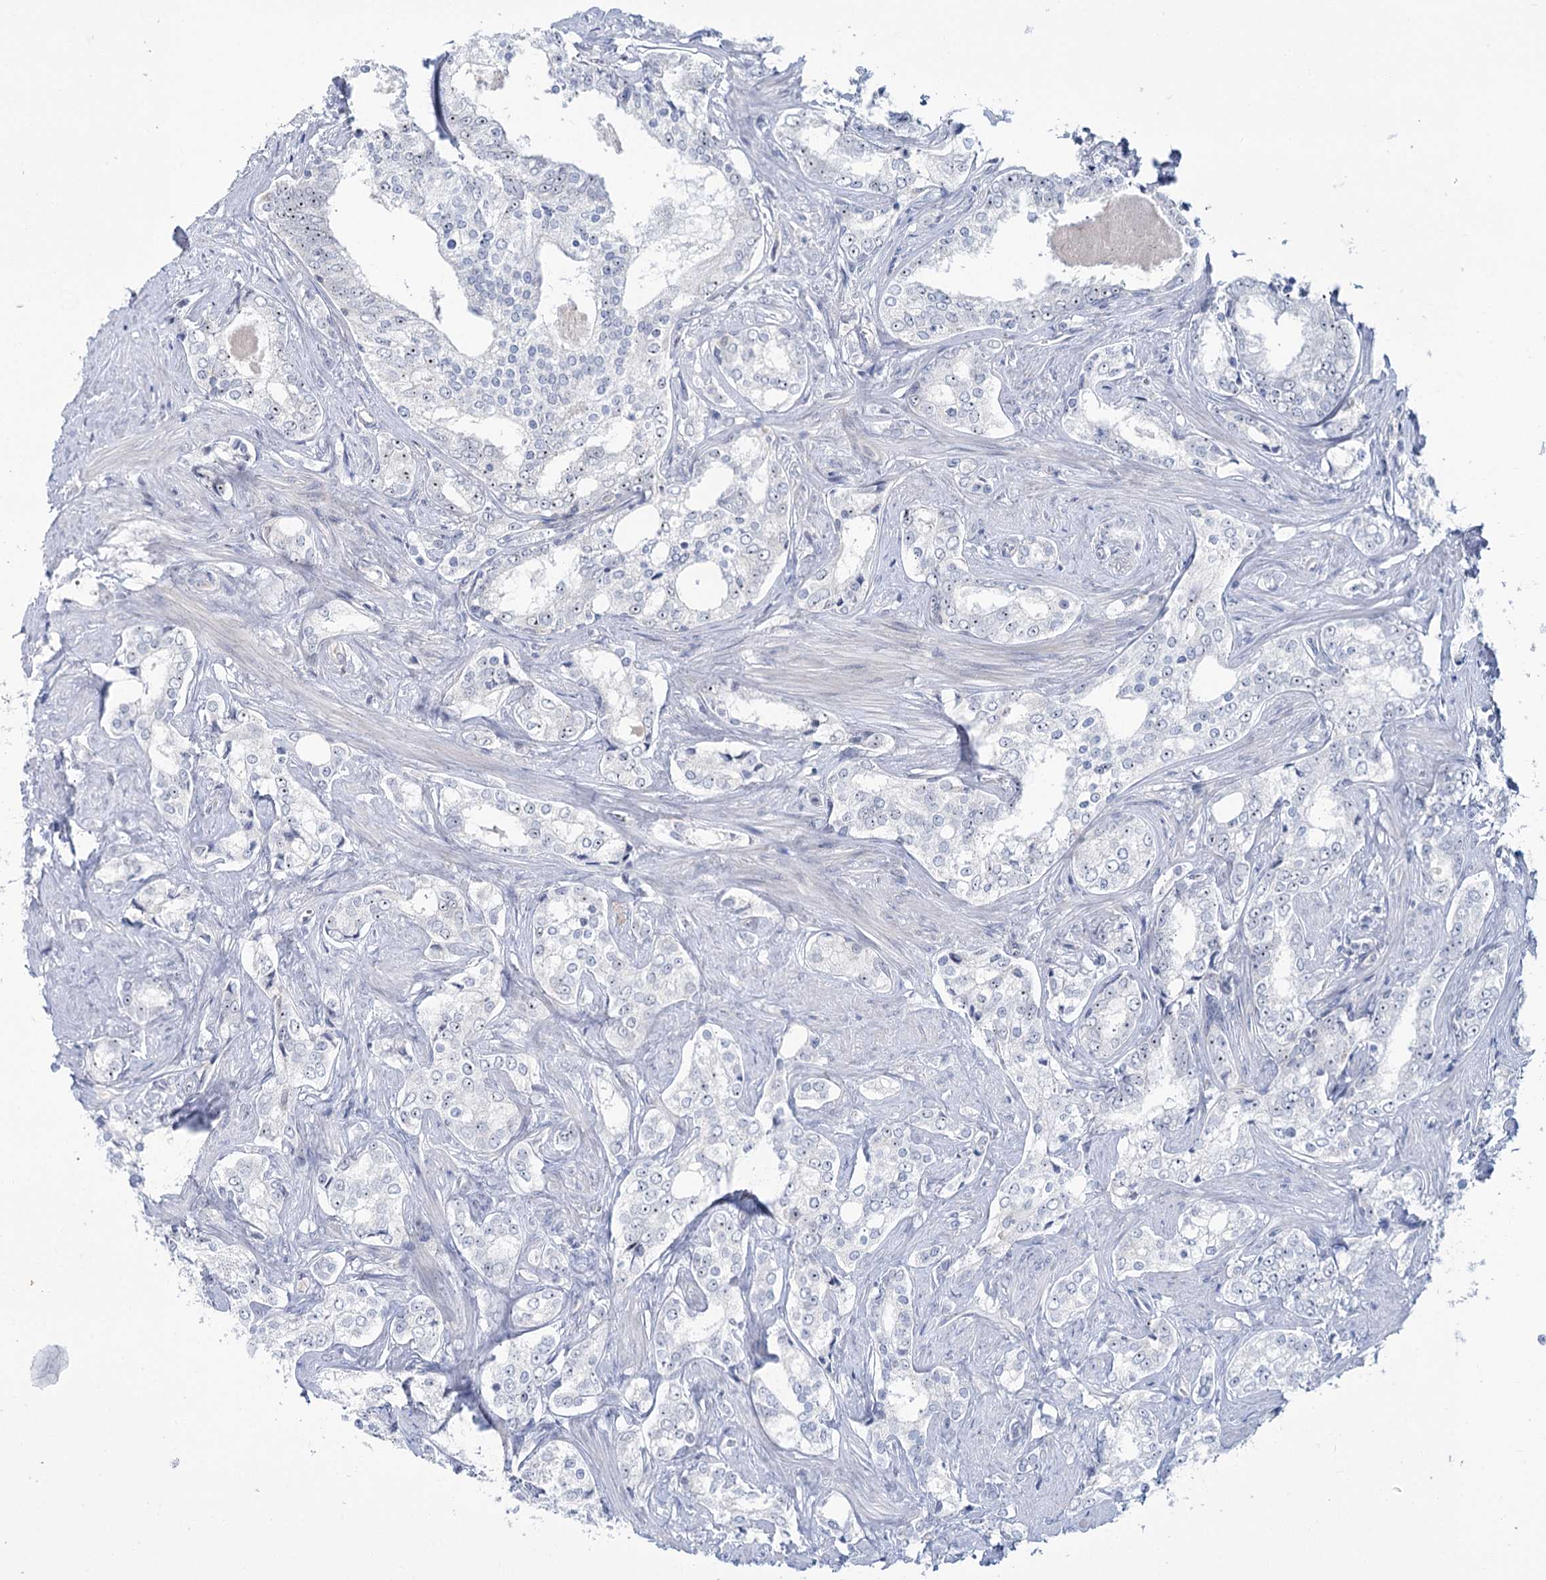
{"staining": {"intensity": "negative", "quantity": "none", "location": "none"}, "tissue": "prostate cancer", "cell_type": "Tumor cells", "image_type": "cancer", "snomed": [{"axis": "morphology", "description": "Adenocarcinoma, High grade"}, {"axis": "topography", "description": "Prostate"}], "caption": "IHC of prostate high-grade adenocarcinoma reveals no positivity in tumor cells.", "gene": "STEEP1", "patient": {"sex": "male", "age": 66}}